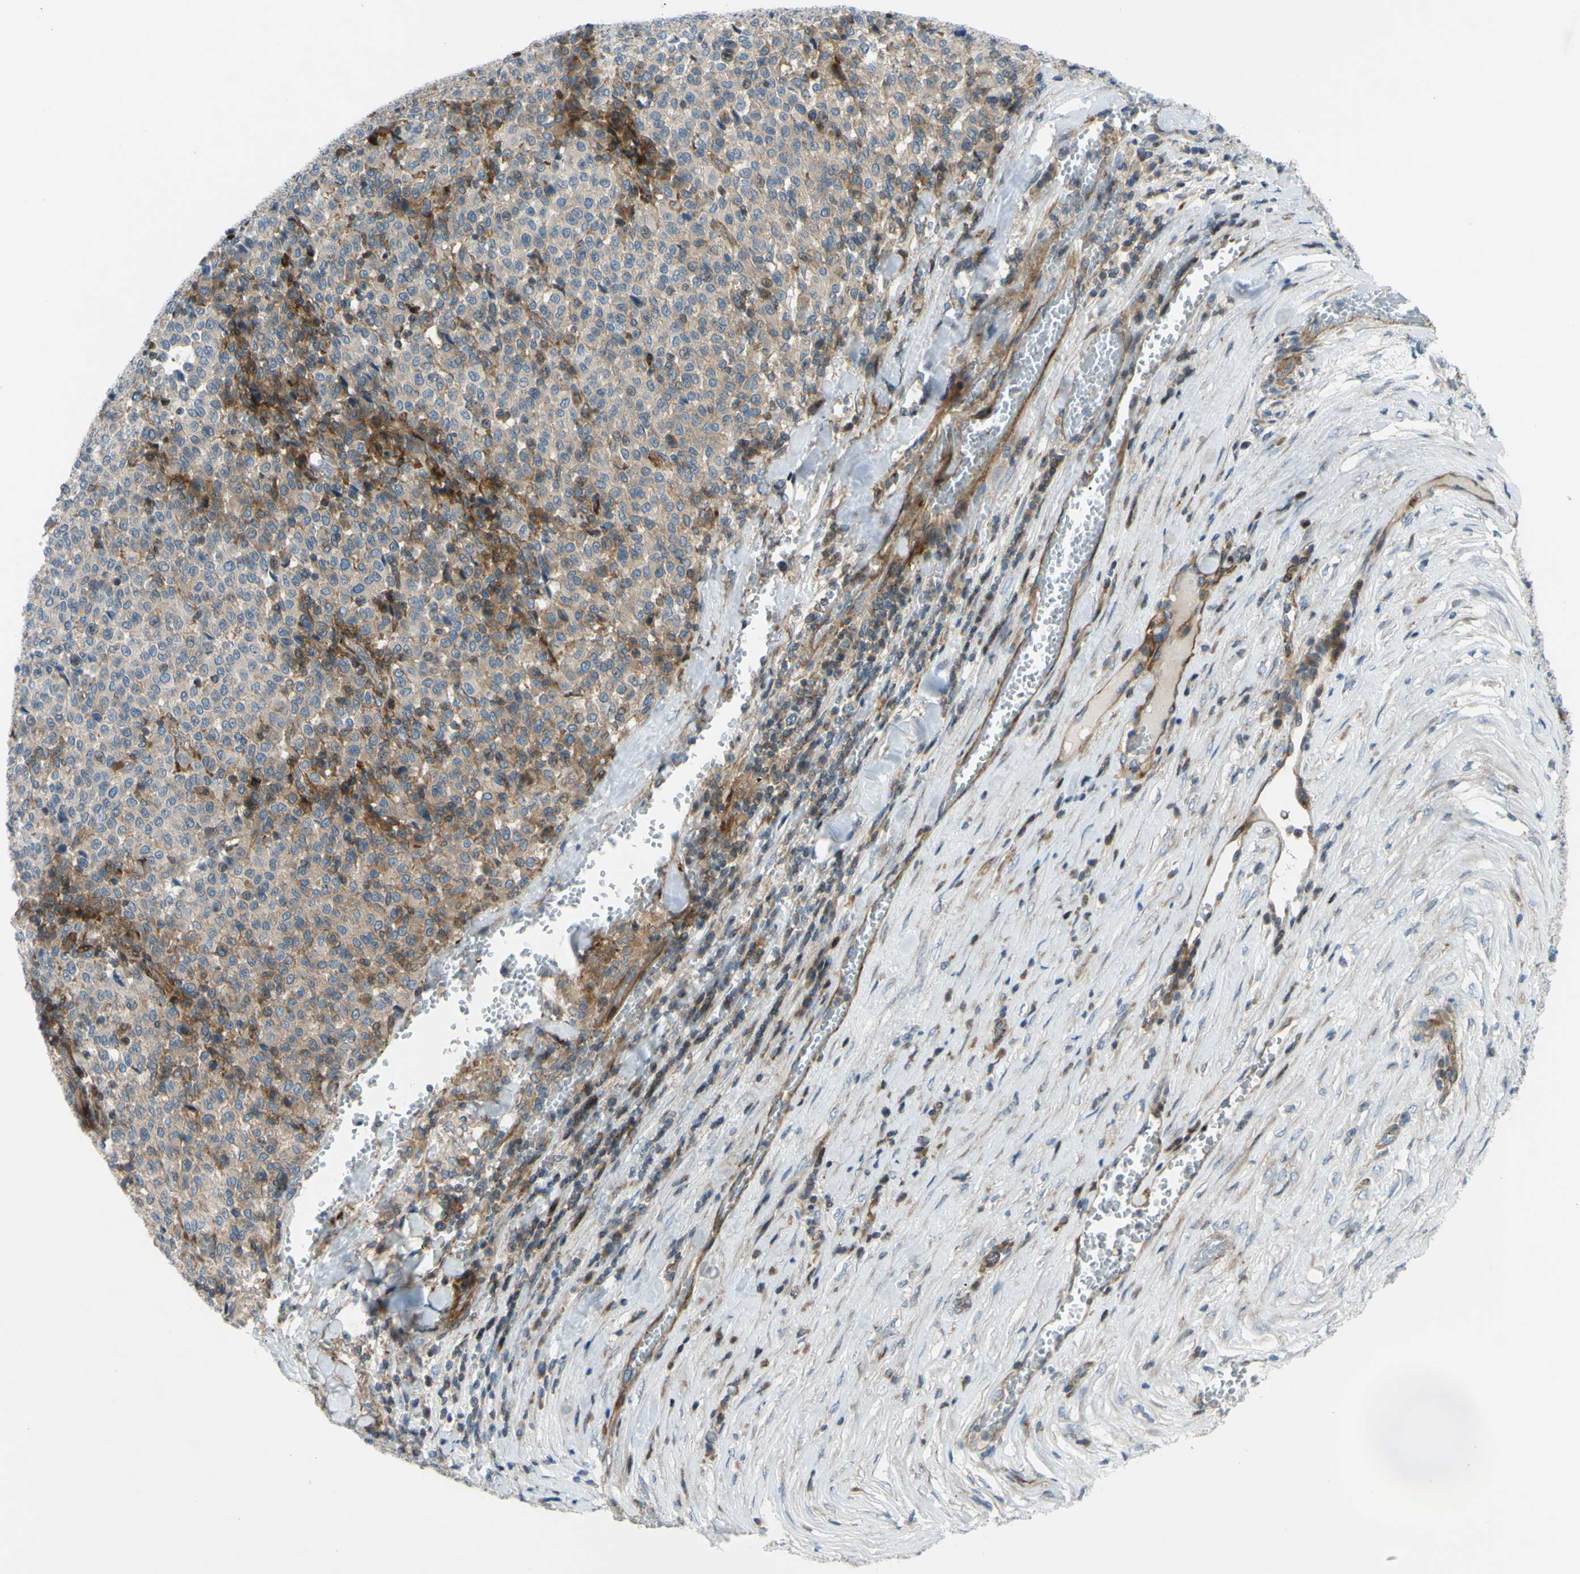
{"staining": {"intensity": "negative", "quantity": "none", "location": "none"}, "tissue": "melanoma", "cell_type": "Tumor cells", "image_type": "cancer", "snomed": [{"axis": "morphology", "description": "Malignant melanoma, Metastatic site"}, {"axis": "topography", "description": "Pancreas"}], "caption": "A photomicrograph of malignant melanoma (metastatic site) stained for a protein demonstrates no brown staining in tumor cells.", "gene": "PAK2", "patient": {"sex": "female", "age": 30}}